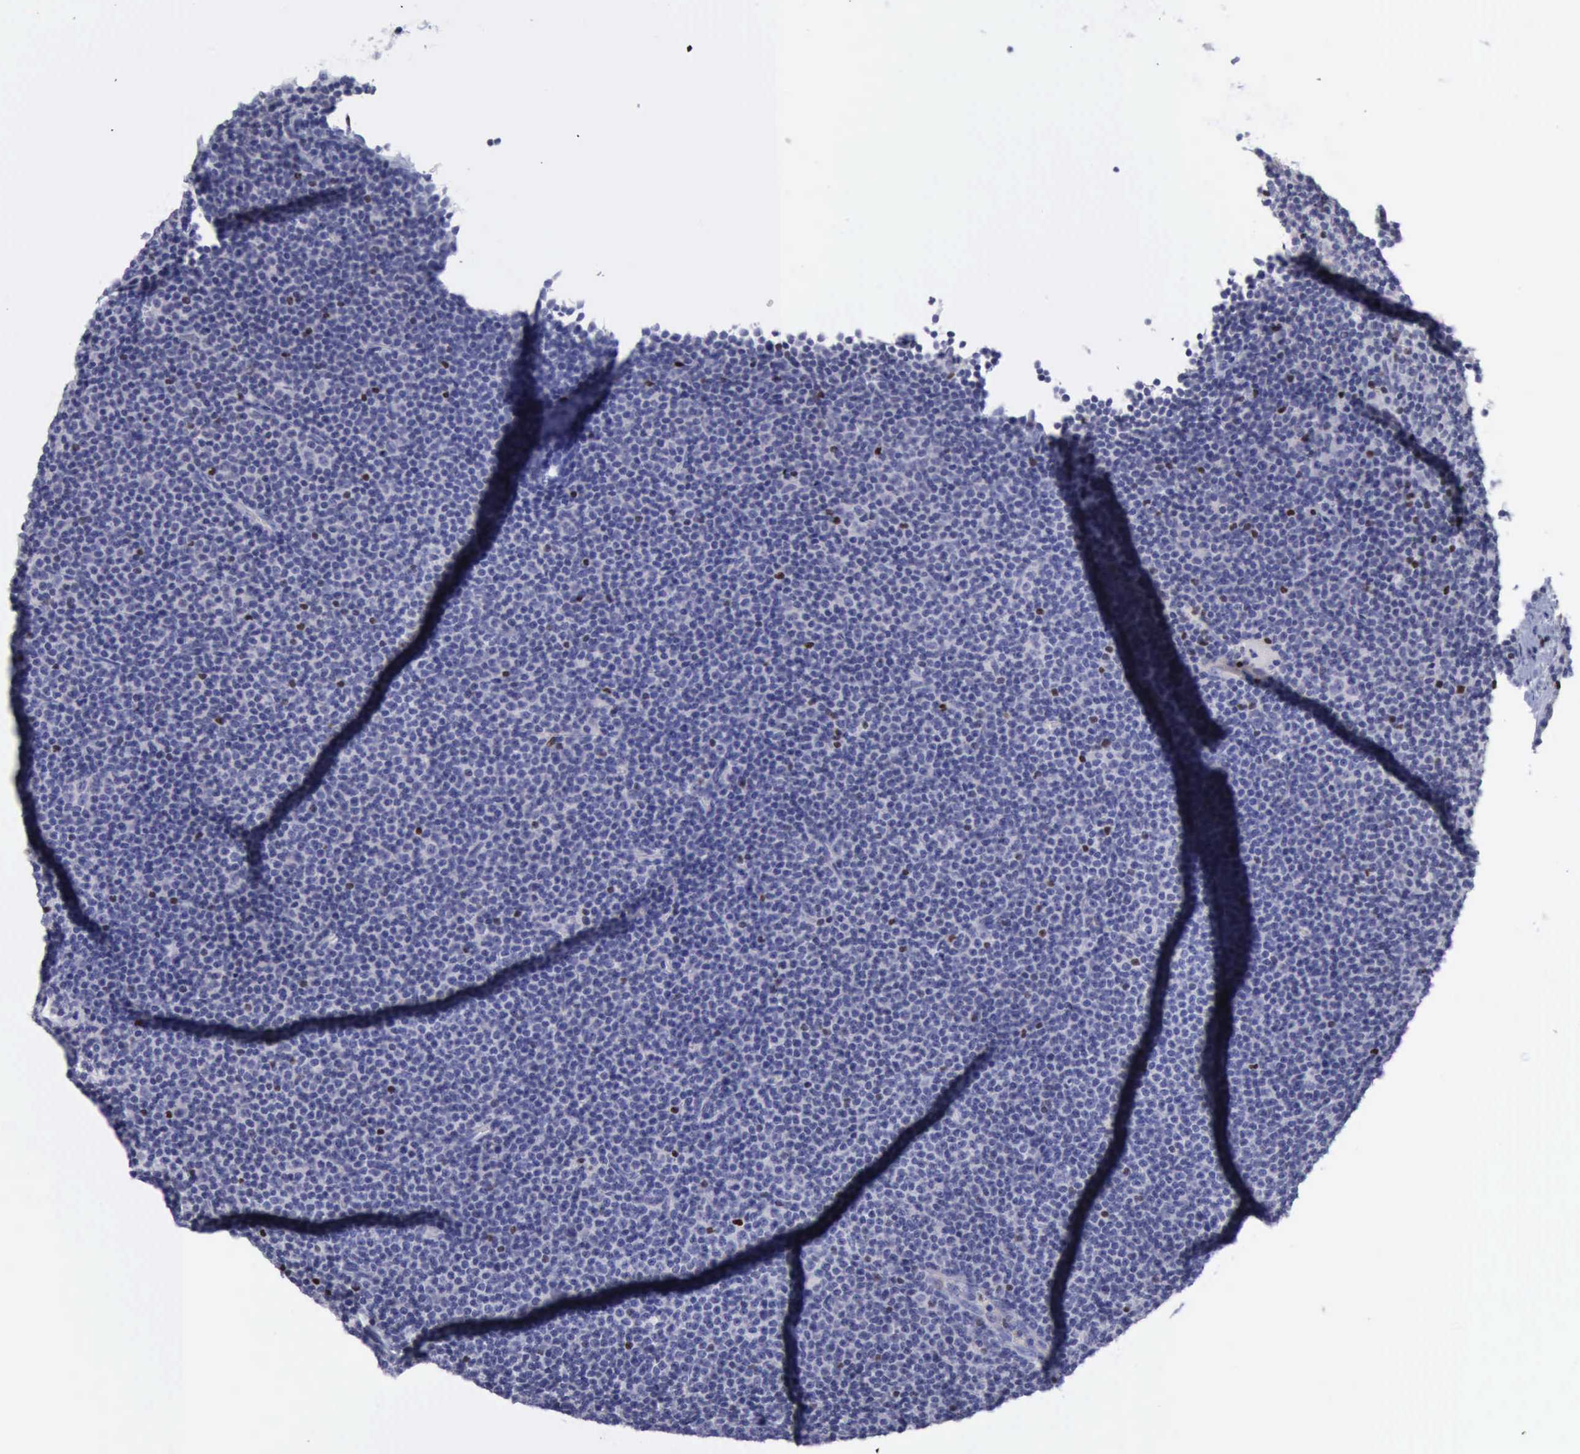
{"staining": {"intensity": "negative", "quantity": "none", "location": "none"}, "tissue": "lymphoma", "cell_type": "Tumor cells", "image_type": "cancer", "snomed": [{"axis": "morphology", "description": "Malignant lymphoma, non-Hodgkin's type, Low grade"}, {"axis": "topography", "description": "Lymph node"}], "caption": "Human malignant lymphoma, non-Hodgkin's type (low-grade) stained for a protein using immunohistochemistry (IHC) reveals no expression in tumor cells.", "gene": "SATB2", "patient": {"sex": "female", "age": 69}}